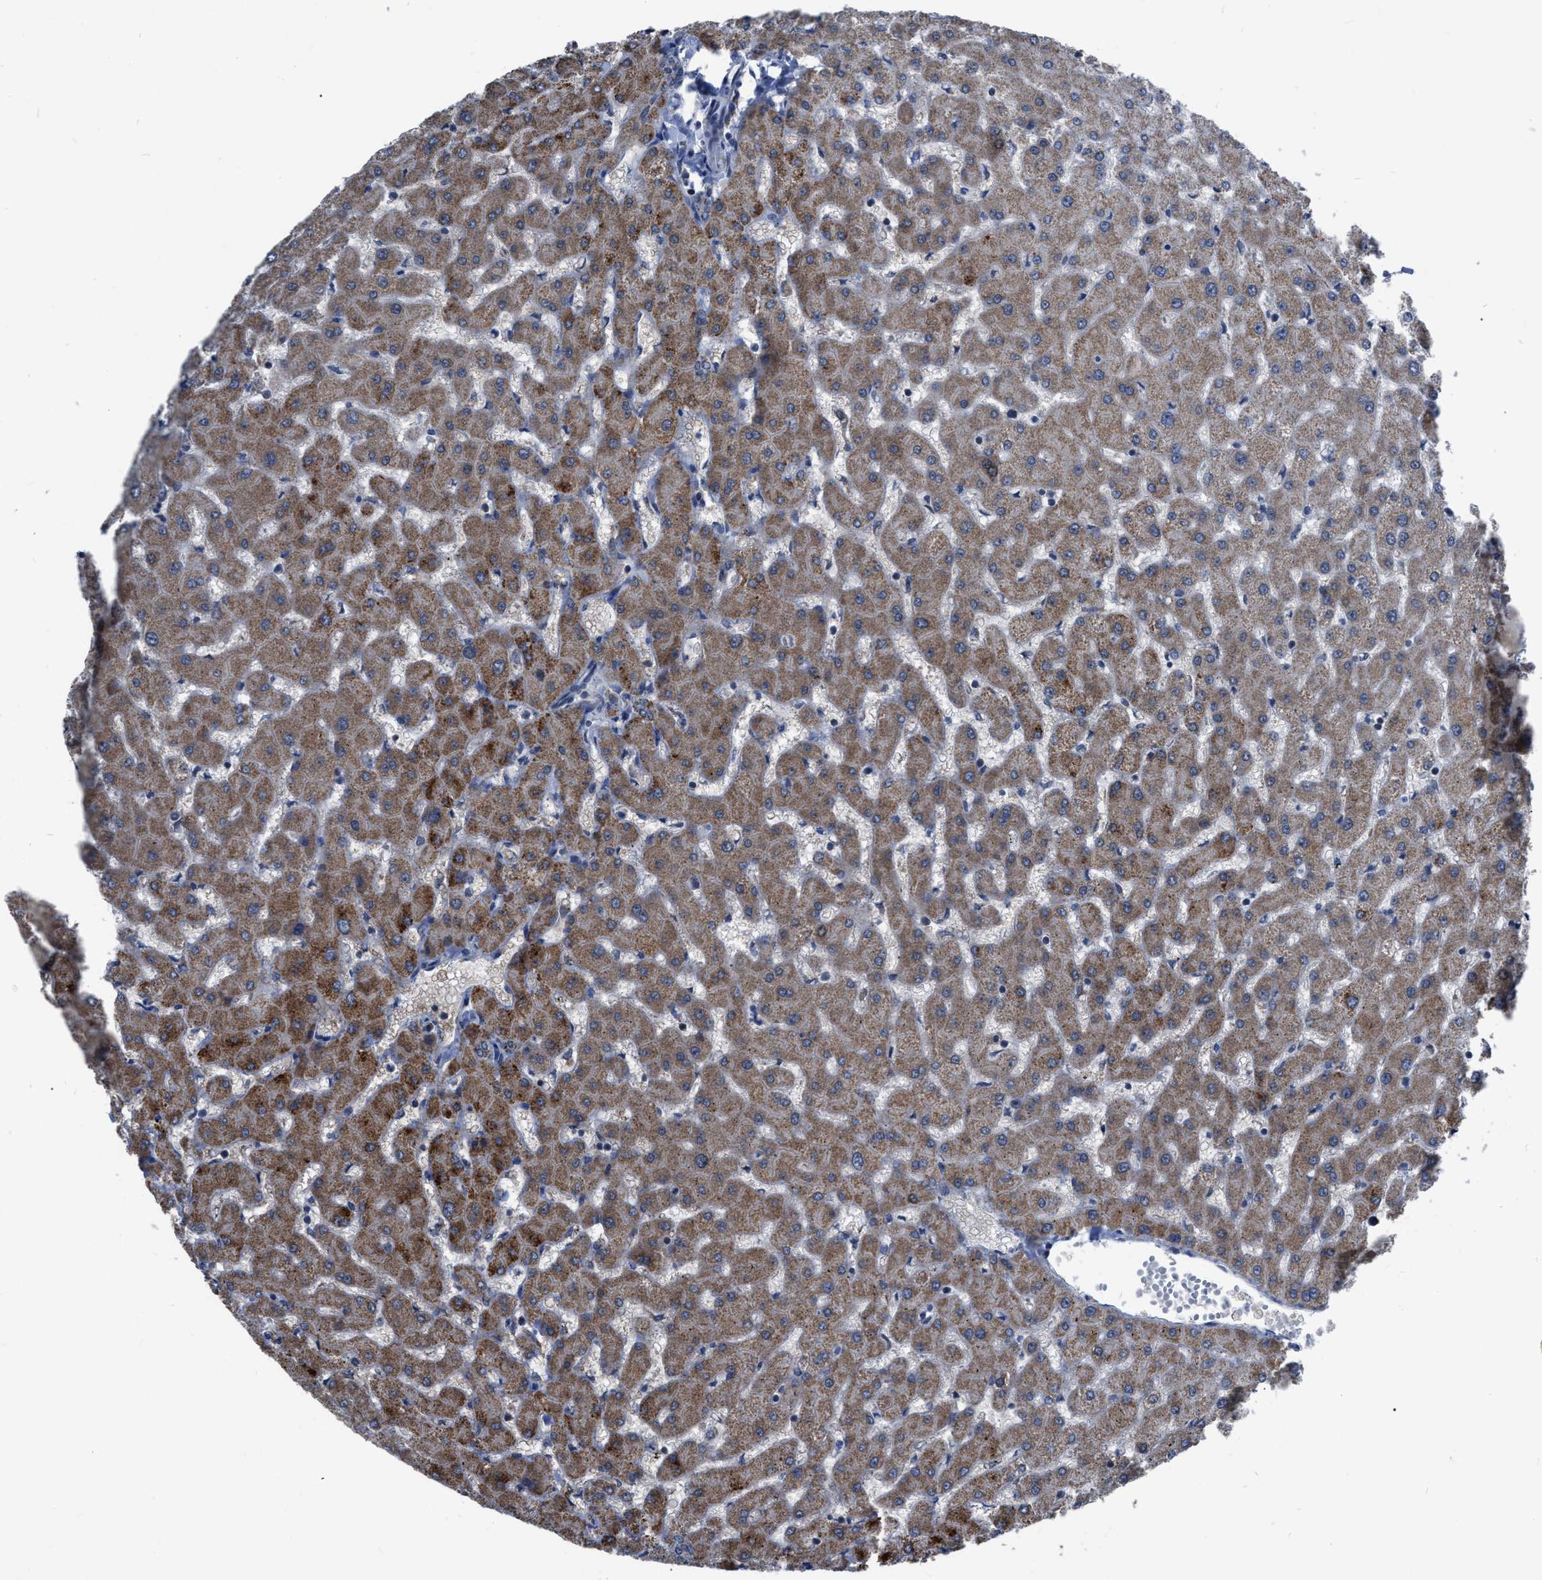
{"staining": {"intensity": "moderate", "quantity": "25%-75%", "location": "cytoplasmic/membranous"}, "tissue": "liver", "cell_type": "Cholangiocytes", "image_type": "normal", "snomed": [{"axis": "morphology", "description": "Normal tissue, NOS"}, {"axis": "topography", "description": "Liver"}], "caption": "Protein expression analysis of unremarkable liver exhibits moderate cytoplasmic/membranous expression in about 25%-75% of cholangiocytes. The staining was performed using DAB (3,3'-diaminobenzidine), with brown indicating positive protein expression. Nuclei are stained blue with hematoxylin.", "gene": "DDX56", "patient": {"sex": "female", "age": 63}}